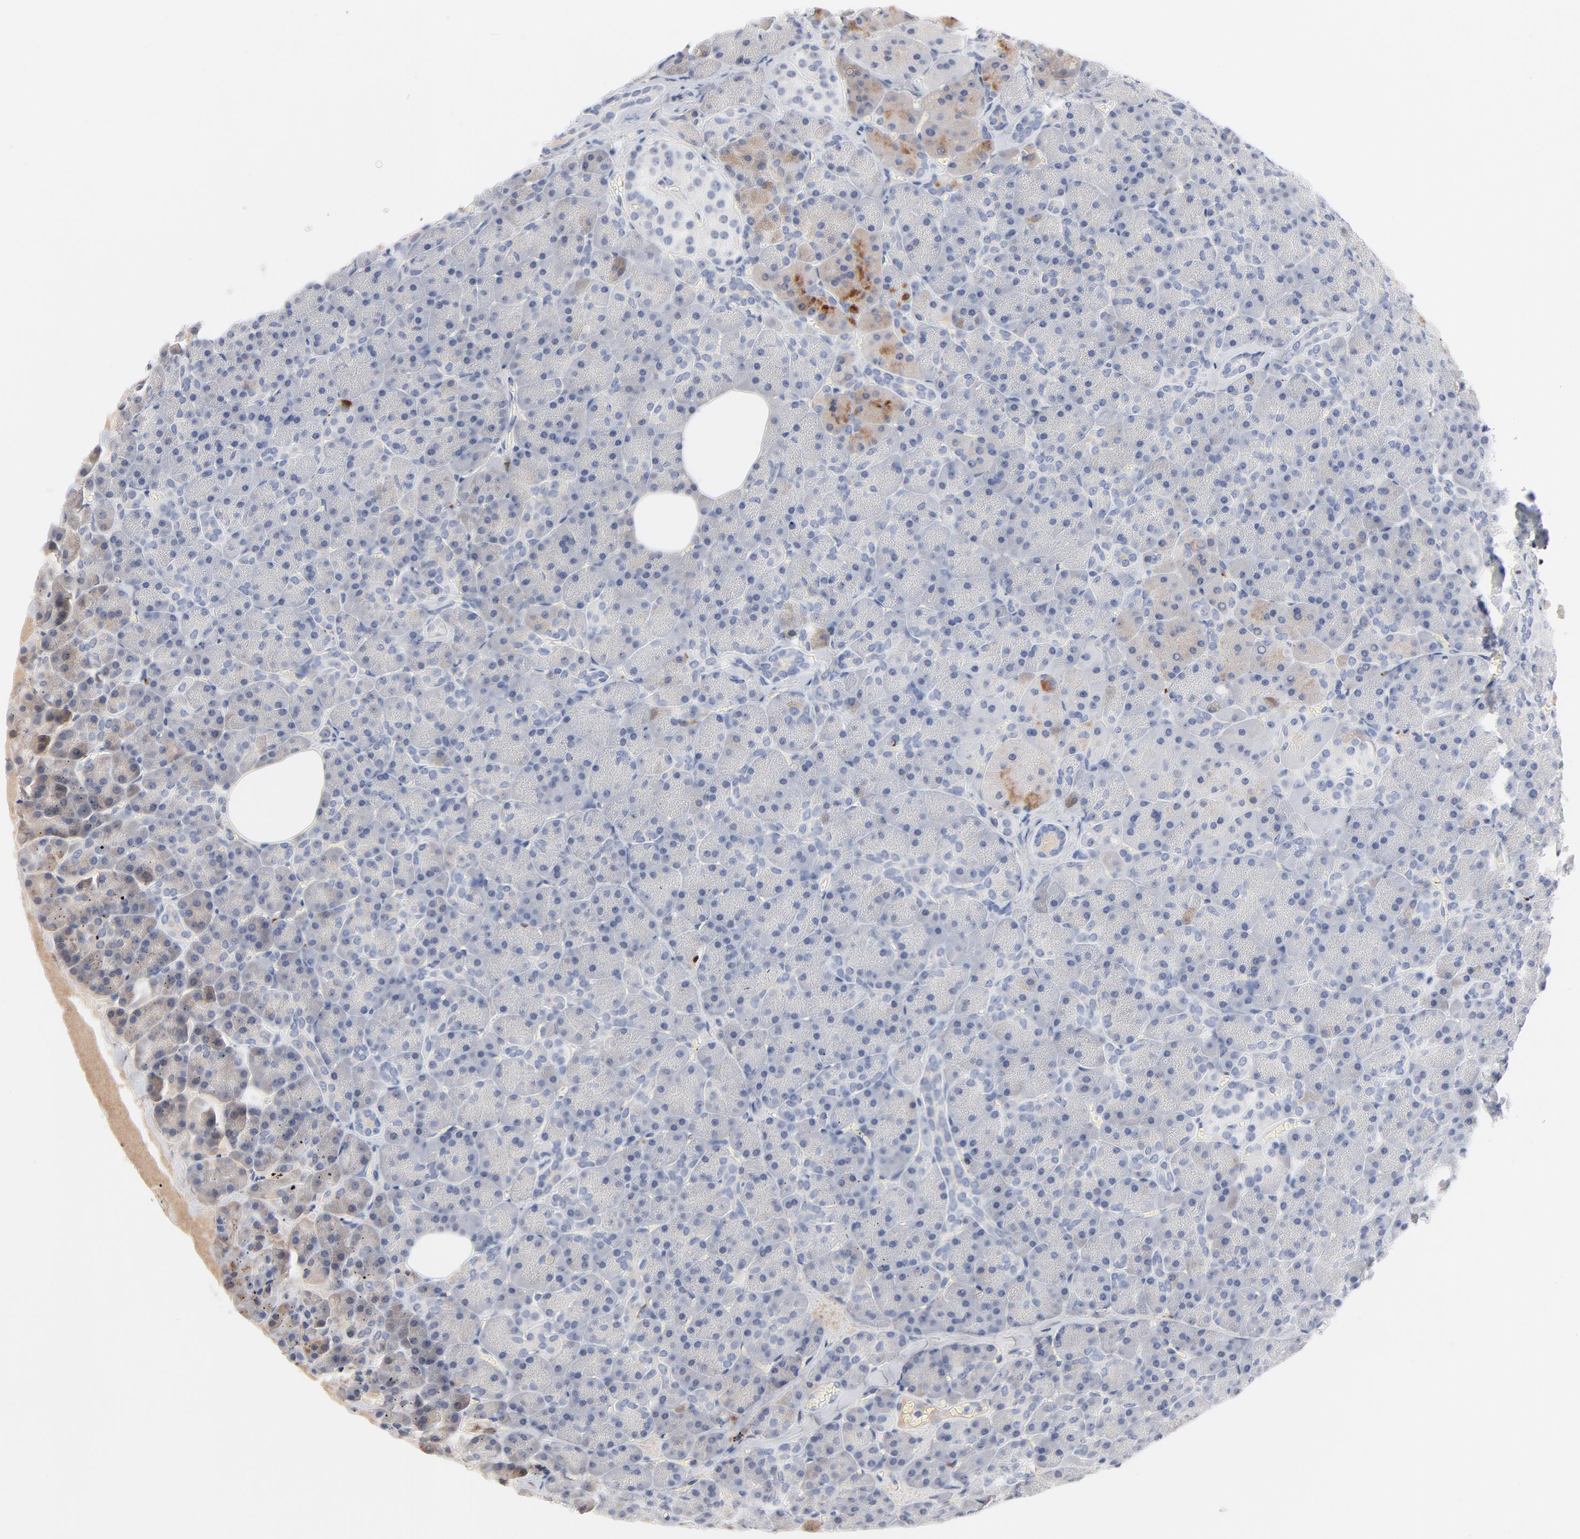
{"staining": {"intensity": "moderate", "quantity": "<25%", "location": "cytoplasmic/membranous"}, "tissue": "pancreas", "cell_type": "Exocrine glandular cells", "image_type": "normal", "snomed": [{"axis": "morphology", "description": "Normal tissue, NOS"}, {"axis": "topography", "description": "Pancreas"}], "caption": "Protein expression analysis of benign human pancreas reveals moderate cytoplasmic/membranous staining in approximately <25% of exocrine glandular cells.", "gene": "SERPINA4", "patient": {"sex": "female", "age": 35}}